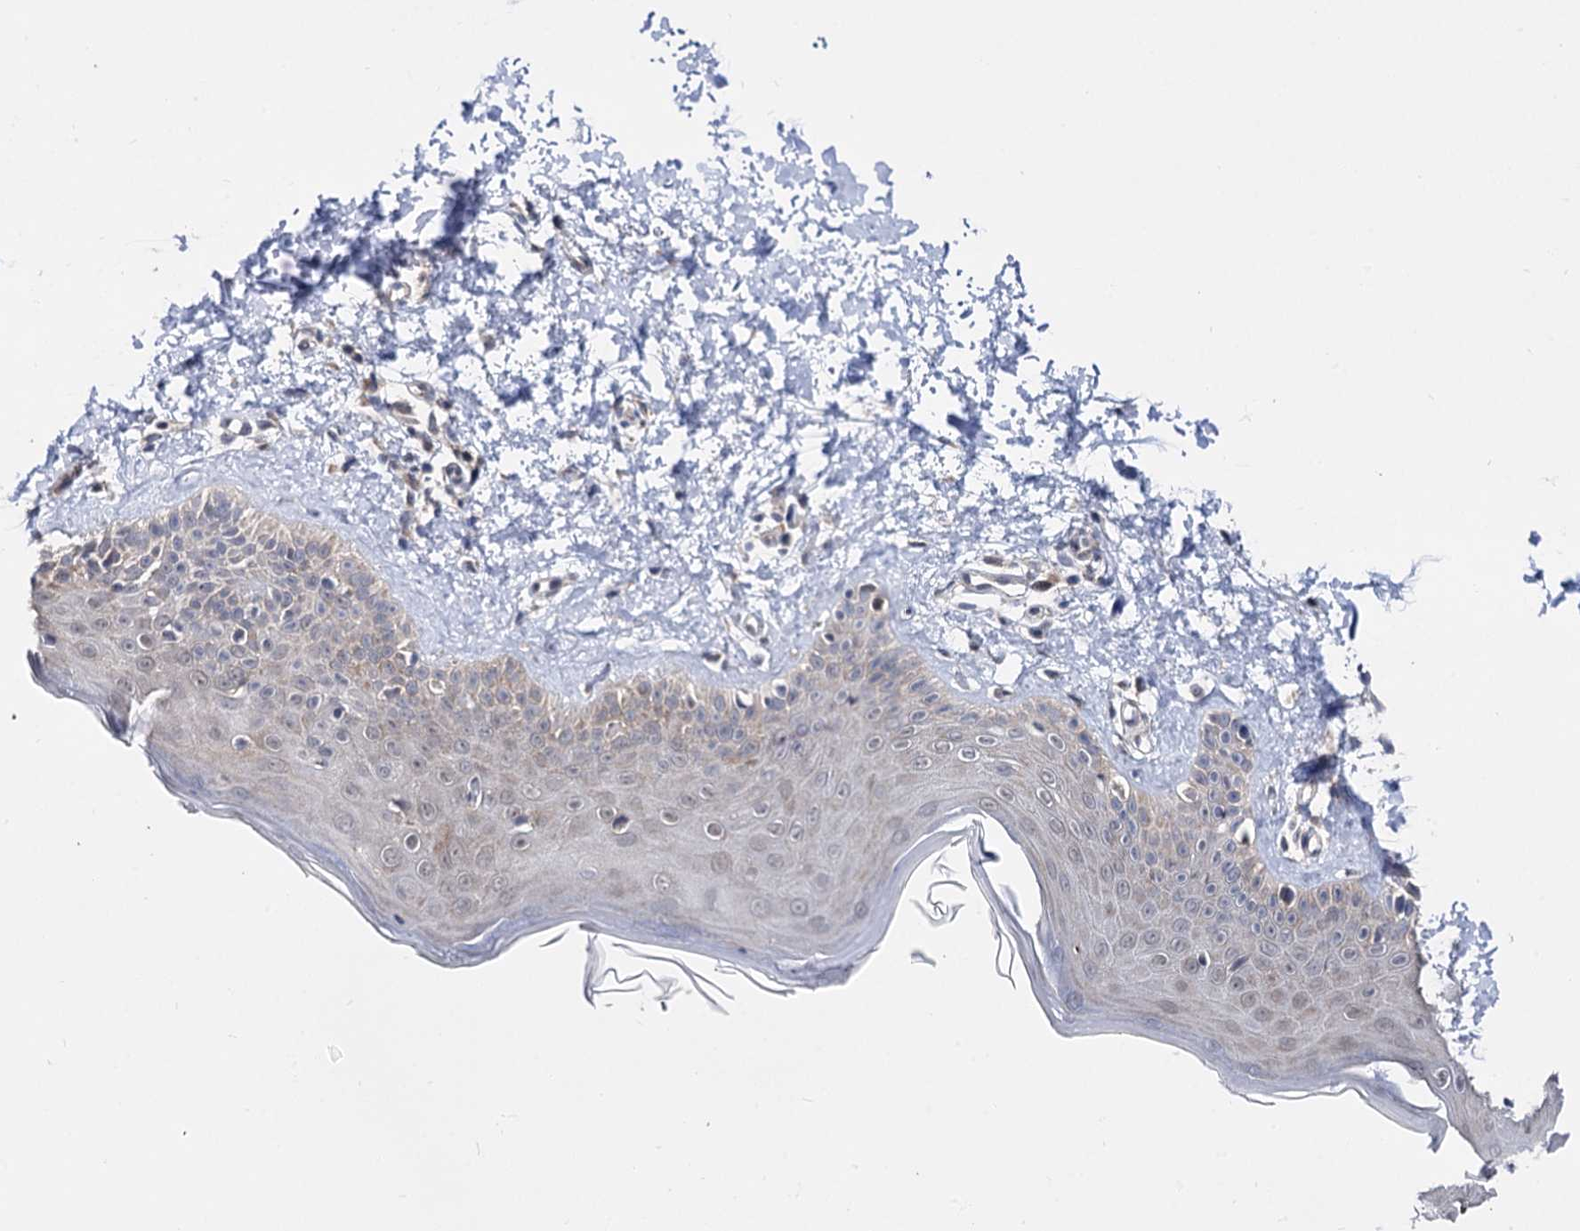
{"staining": {"intensity": "weak", "quantity": "25%-75%", "location": "cytoplasmic/membranous"}, "tissue": "skin", "cell_type": "Fibroblasts", "image_type": "normal", "snomed": [{"axis": "morphology", "description": "Normal tissue, NOS"}, {"axis": "topography", "description": "Skin"}], "caption": "Fibroblasts exhibit weak cytoplasmic/membranous staining in approximately 25%-75% of cells in benign skin. (DAB = brown stain, brightfield microscopy at high magnification).", "gene": "CAPRIN2", "patient": {"sex": "male", "age": 52}}